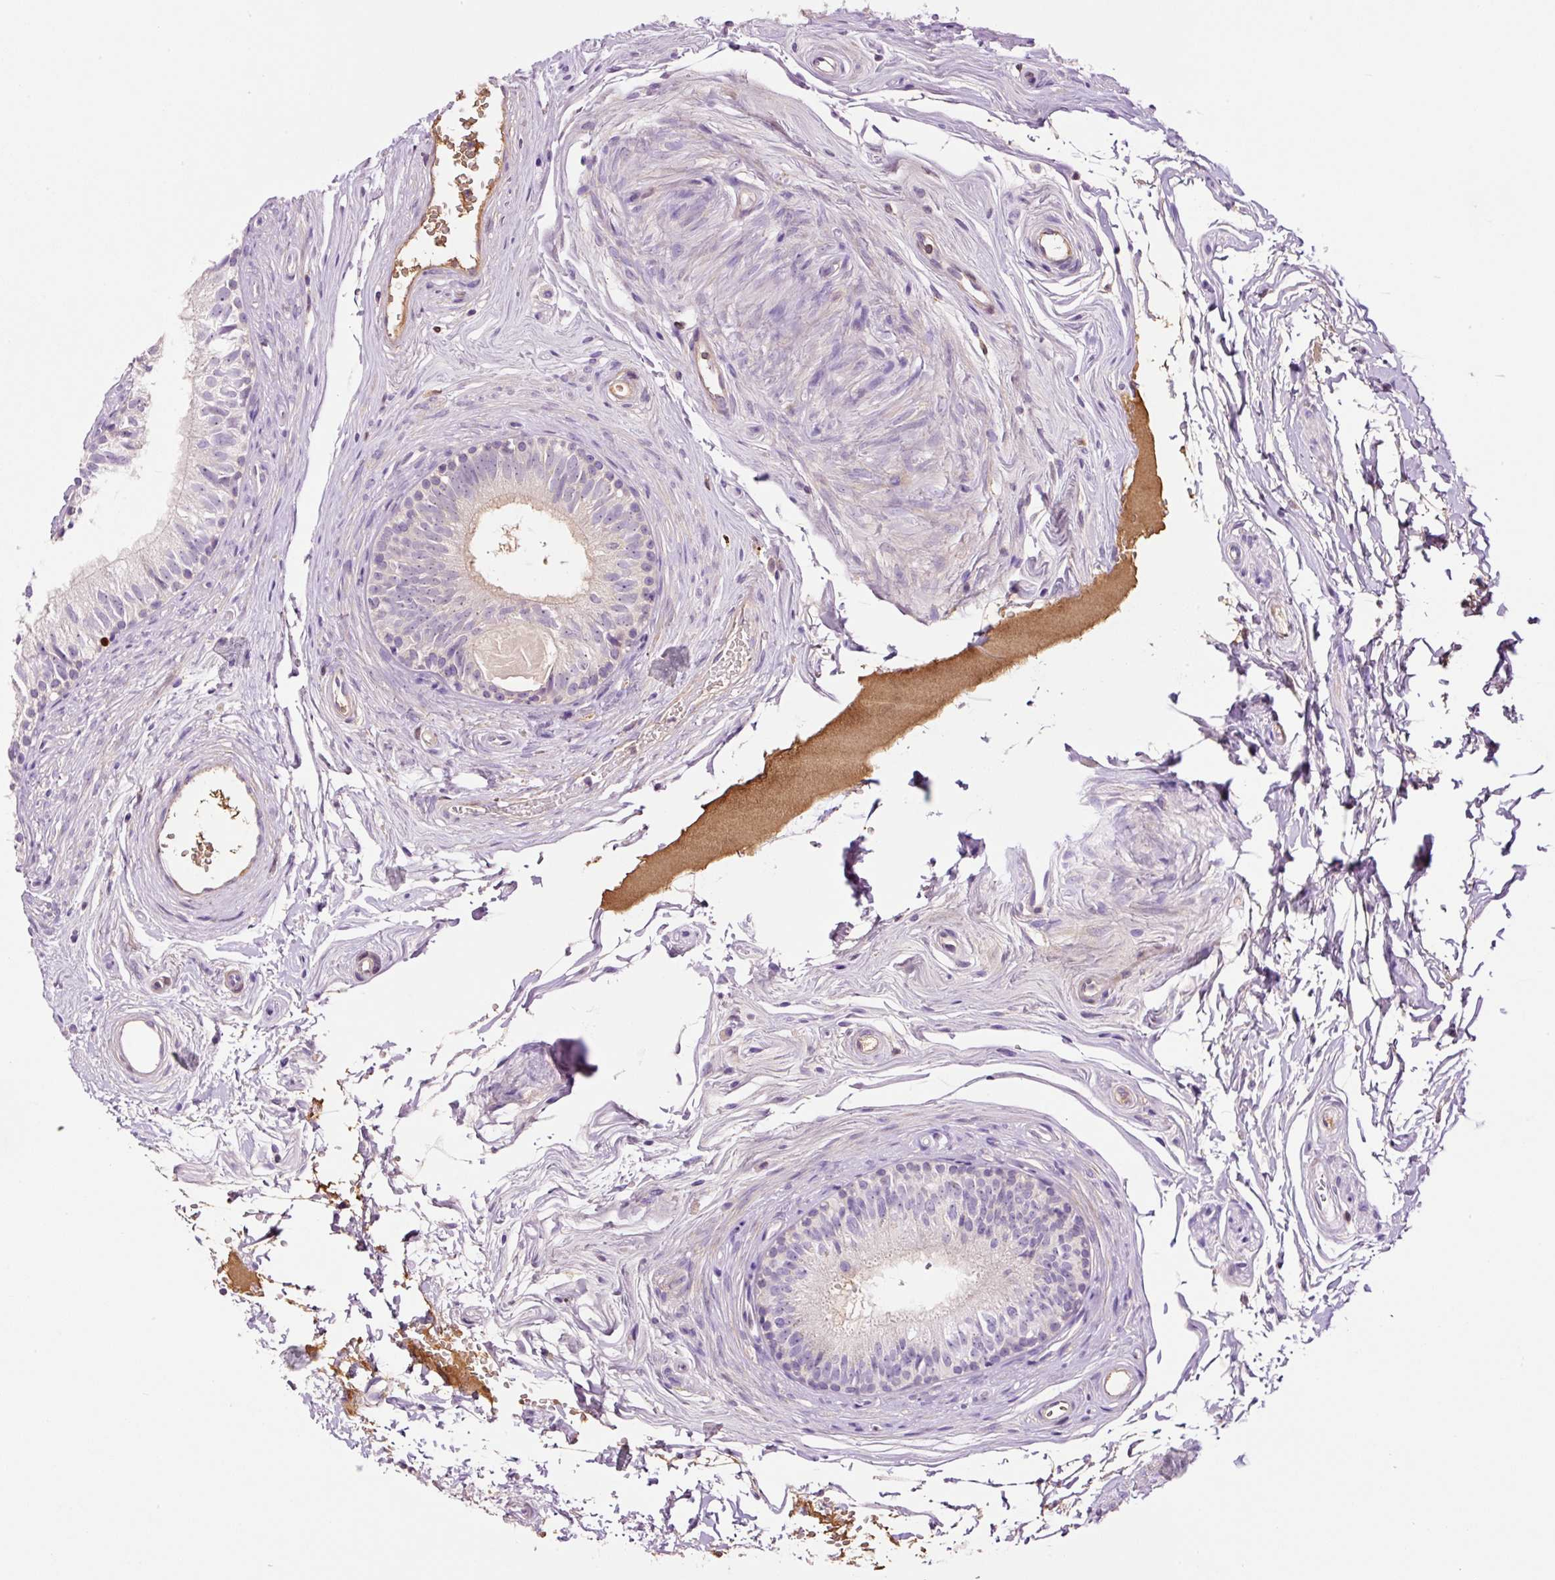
{"staining": {"intensity": "negative", "quantity": "none", "location": "none"}, "tissue": "epididymis", "cell_type": "Glandular cells", "image_type": "normal", "snomed": [{"axis": "morphology", "description": "Normal tissue, NOS"}, {"axis": "topography", "description": "Epididymis"}], "caption": "Image shows no protein staining in glandular cells of unremarkable epididymis. (Immunohistochemistry (ihc), brightfield microscopy, high magnification).", "gene": "DPPA4", "patient": {"sex": "male", "age": 45}}